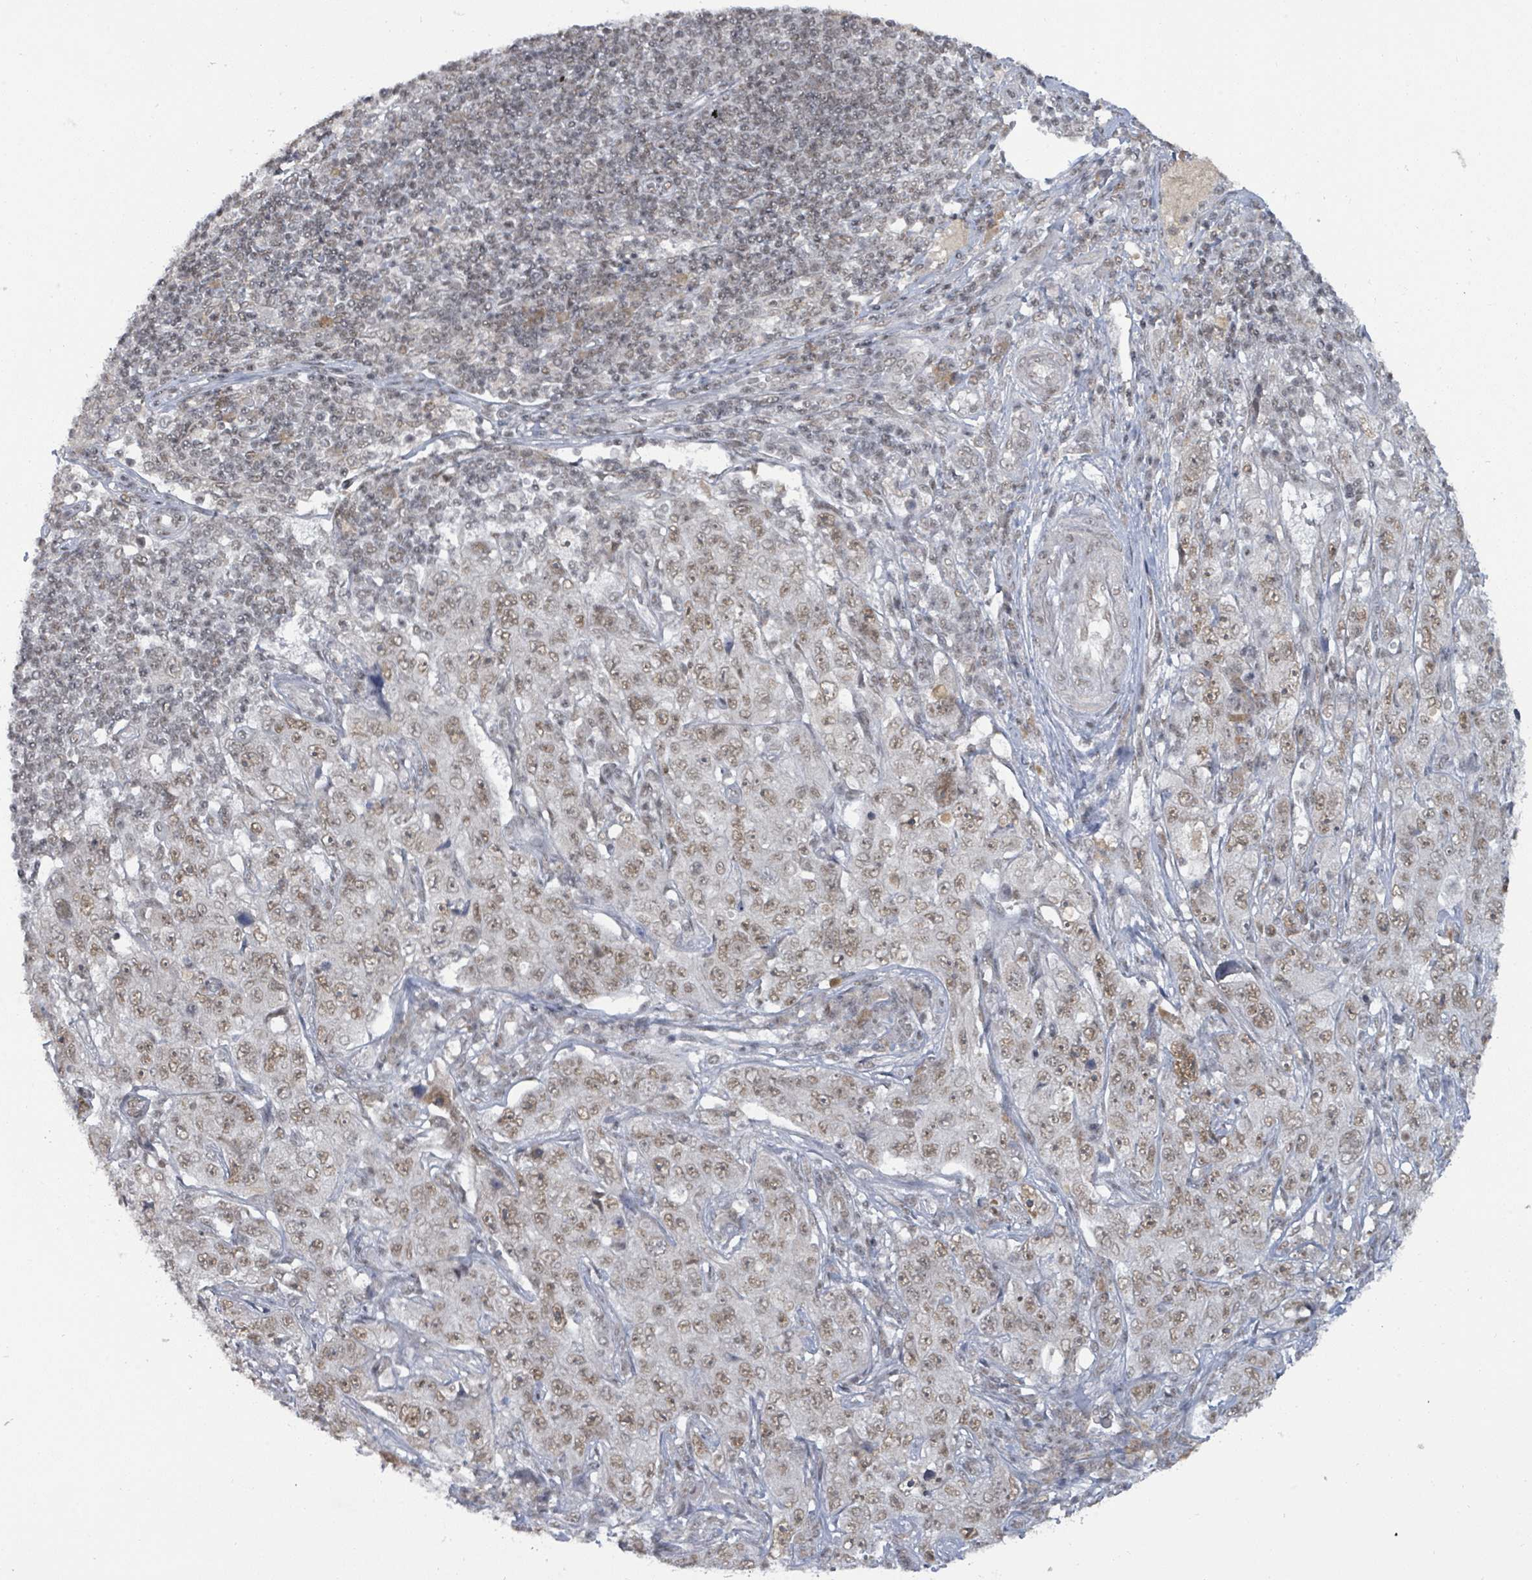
{"staining": {"intensity": "weak", "quantity": ">75%", "location": "nuclear"}, "tissue": "pancreatic cancer", "cell_type": "Tumor cells", "image_type": "cancer", "snomed": [{"axis": "morphology", "description": "Adenocarcinoma, NOS"}, {"axis": "topography", "description": "Pancreas"}], "caption": "Tumor cells exhibit low levels of weak nuclear expression in approximately >75% of cells in human pancreatic cancer. (DAB (3,3'-diaminobenzidine) = brown stain, brightfield microscopy at high magnification).", "gene": "BANP", "patient": {"sex": "male", "age": 68}}